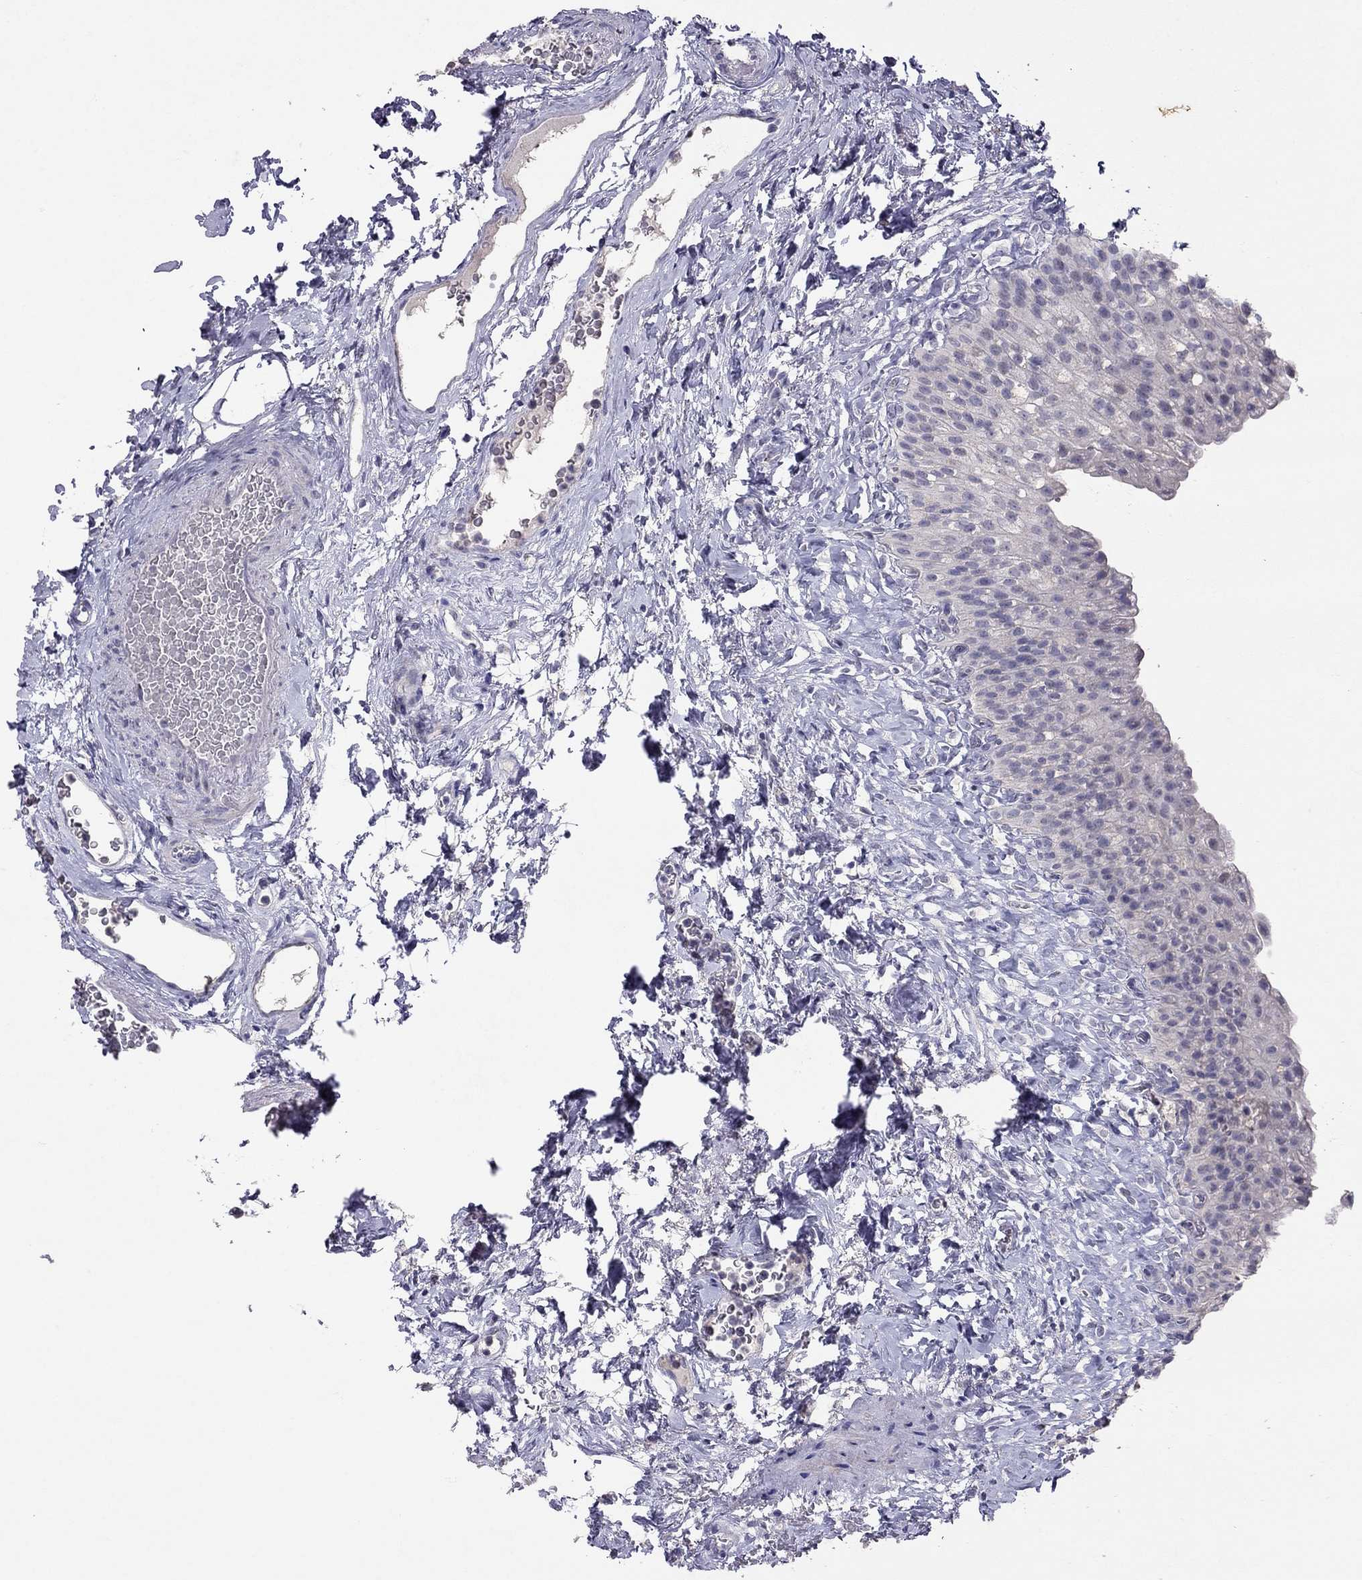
{"staining": {"intensity": "negative", "quantity": "none", "location": "none"}, "tissue": "urinary bladder", "cell_type": "Urothelial cells", "image_type": "normal", "snomed": [{"axis": "morphology", "description": "Normal tissue, NOS"}, {"axis": "topography", "description": "Urinary bladder"}], "caption": "This is a histopathology image of immunohistochemistry staining of benign urinary bladder, which shows no expression in urothelial cells.", "gene": "FST", "patient": {"sex": "male", "age": 76}}